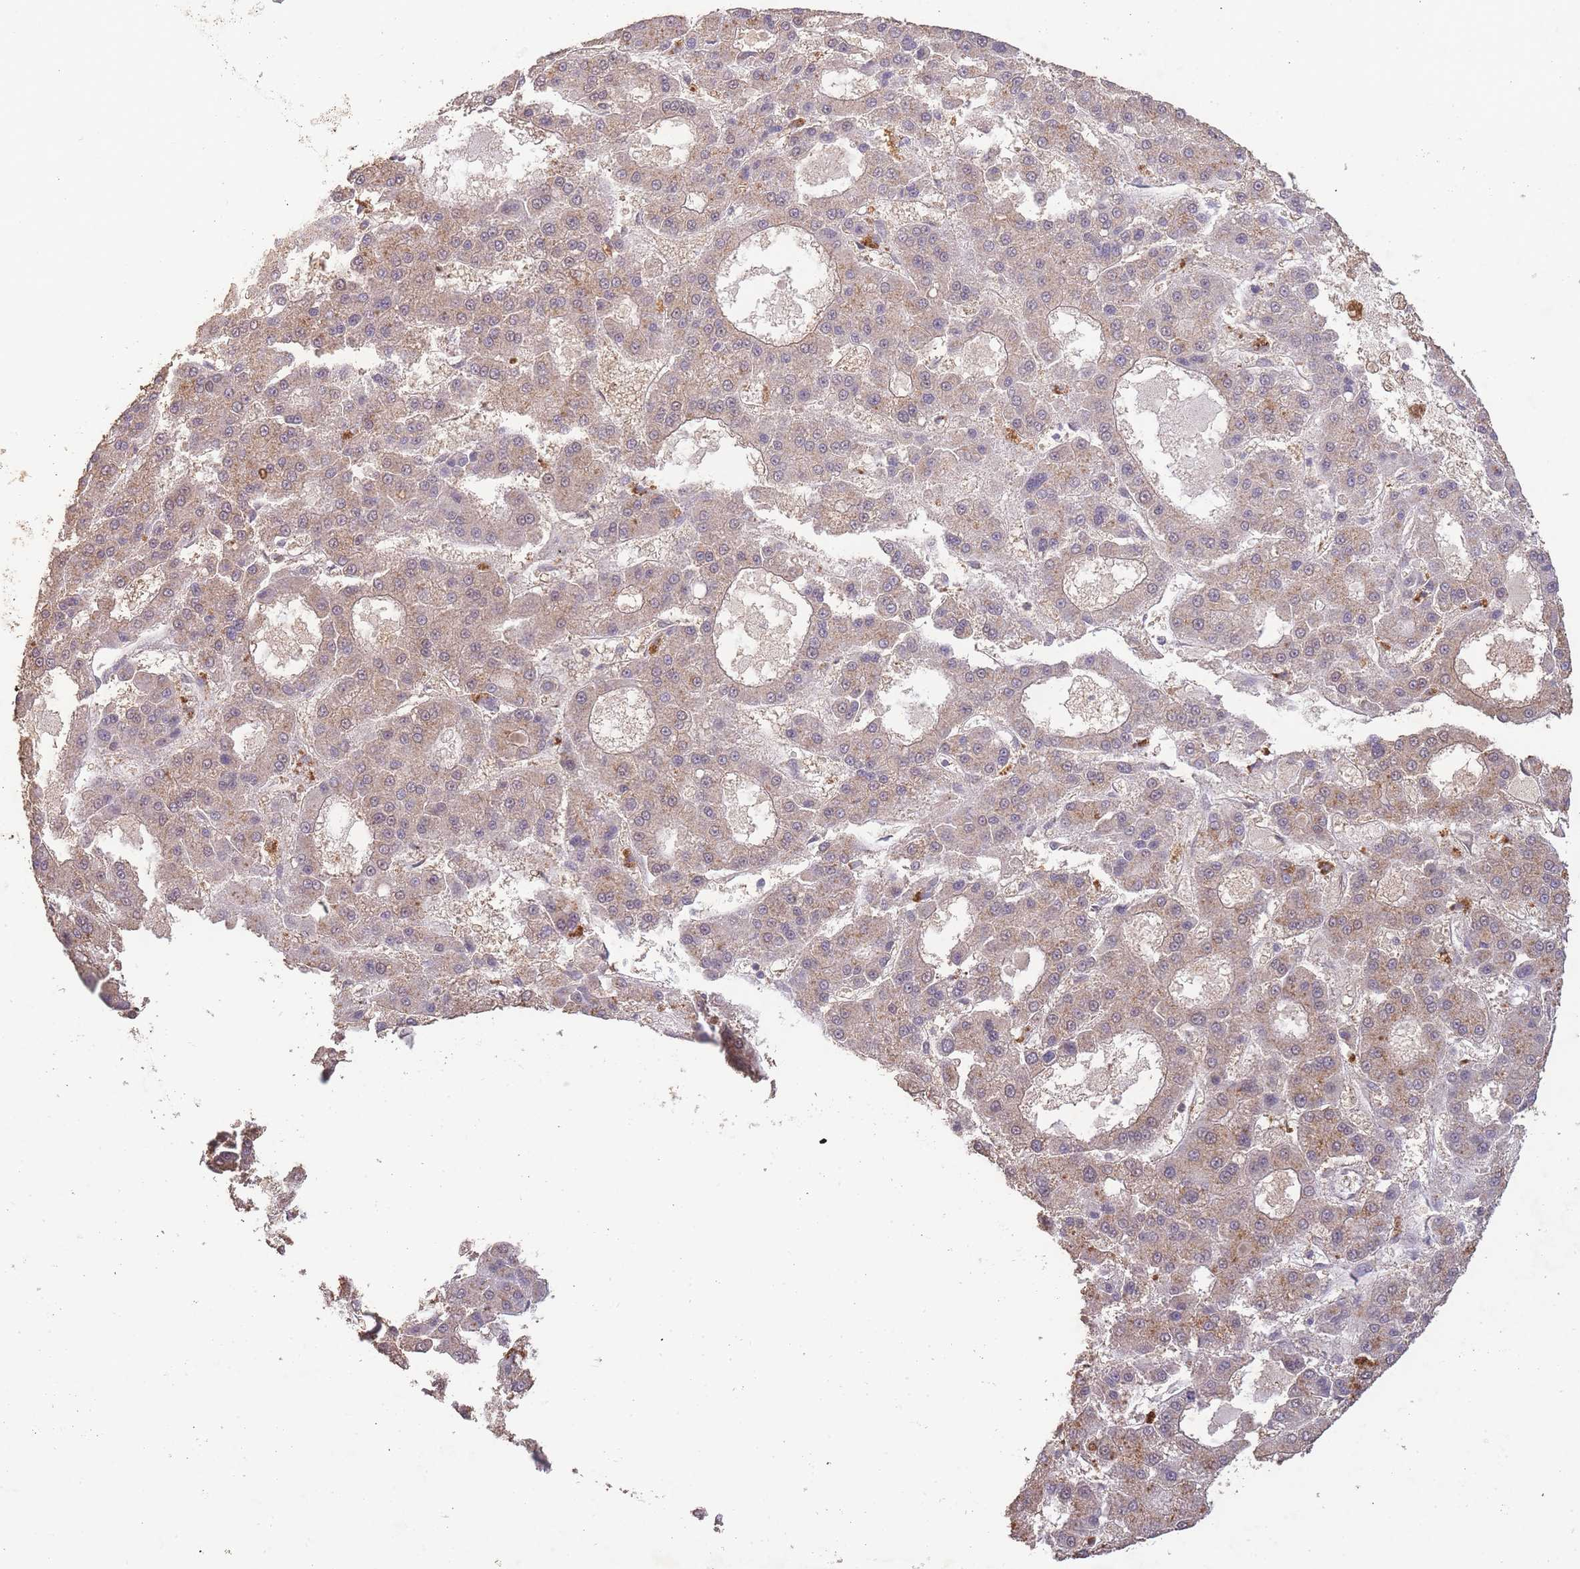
{"staining": {"intensity": "weak", "quantity": ">75%", "location": "cytoplasmic/membranous"}, "tissue": "liver cancer", "cell_type": "Tumor cells", "image_type": "cancer", "snomed": [{"axis": "morphology", "description": "Carcinoma, Hepatocellular, NOS"}, {"axis": "topography", "description": "Liver"}], "caption": "Tumor cells display low levels of weak cytoplasmic/membranous staining in about >75% of cells in human hepatocellular carcinoma (liver).", "gene": "RNF144B", "patient": {"sex": "male", "age": 70}}